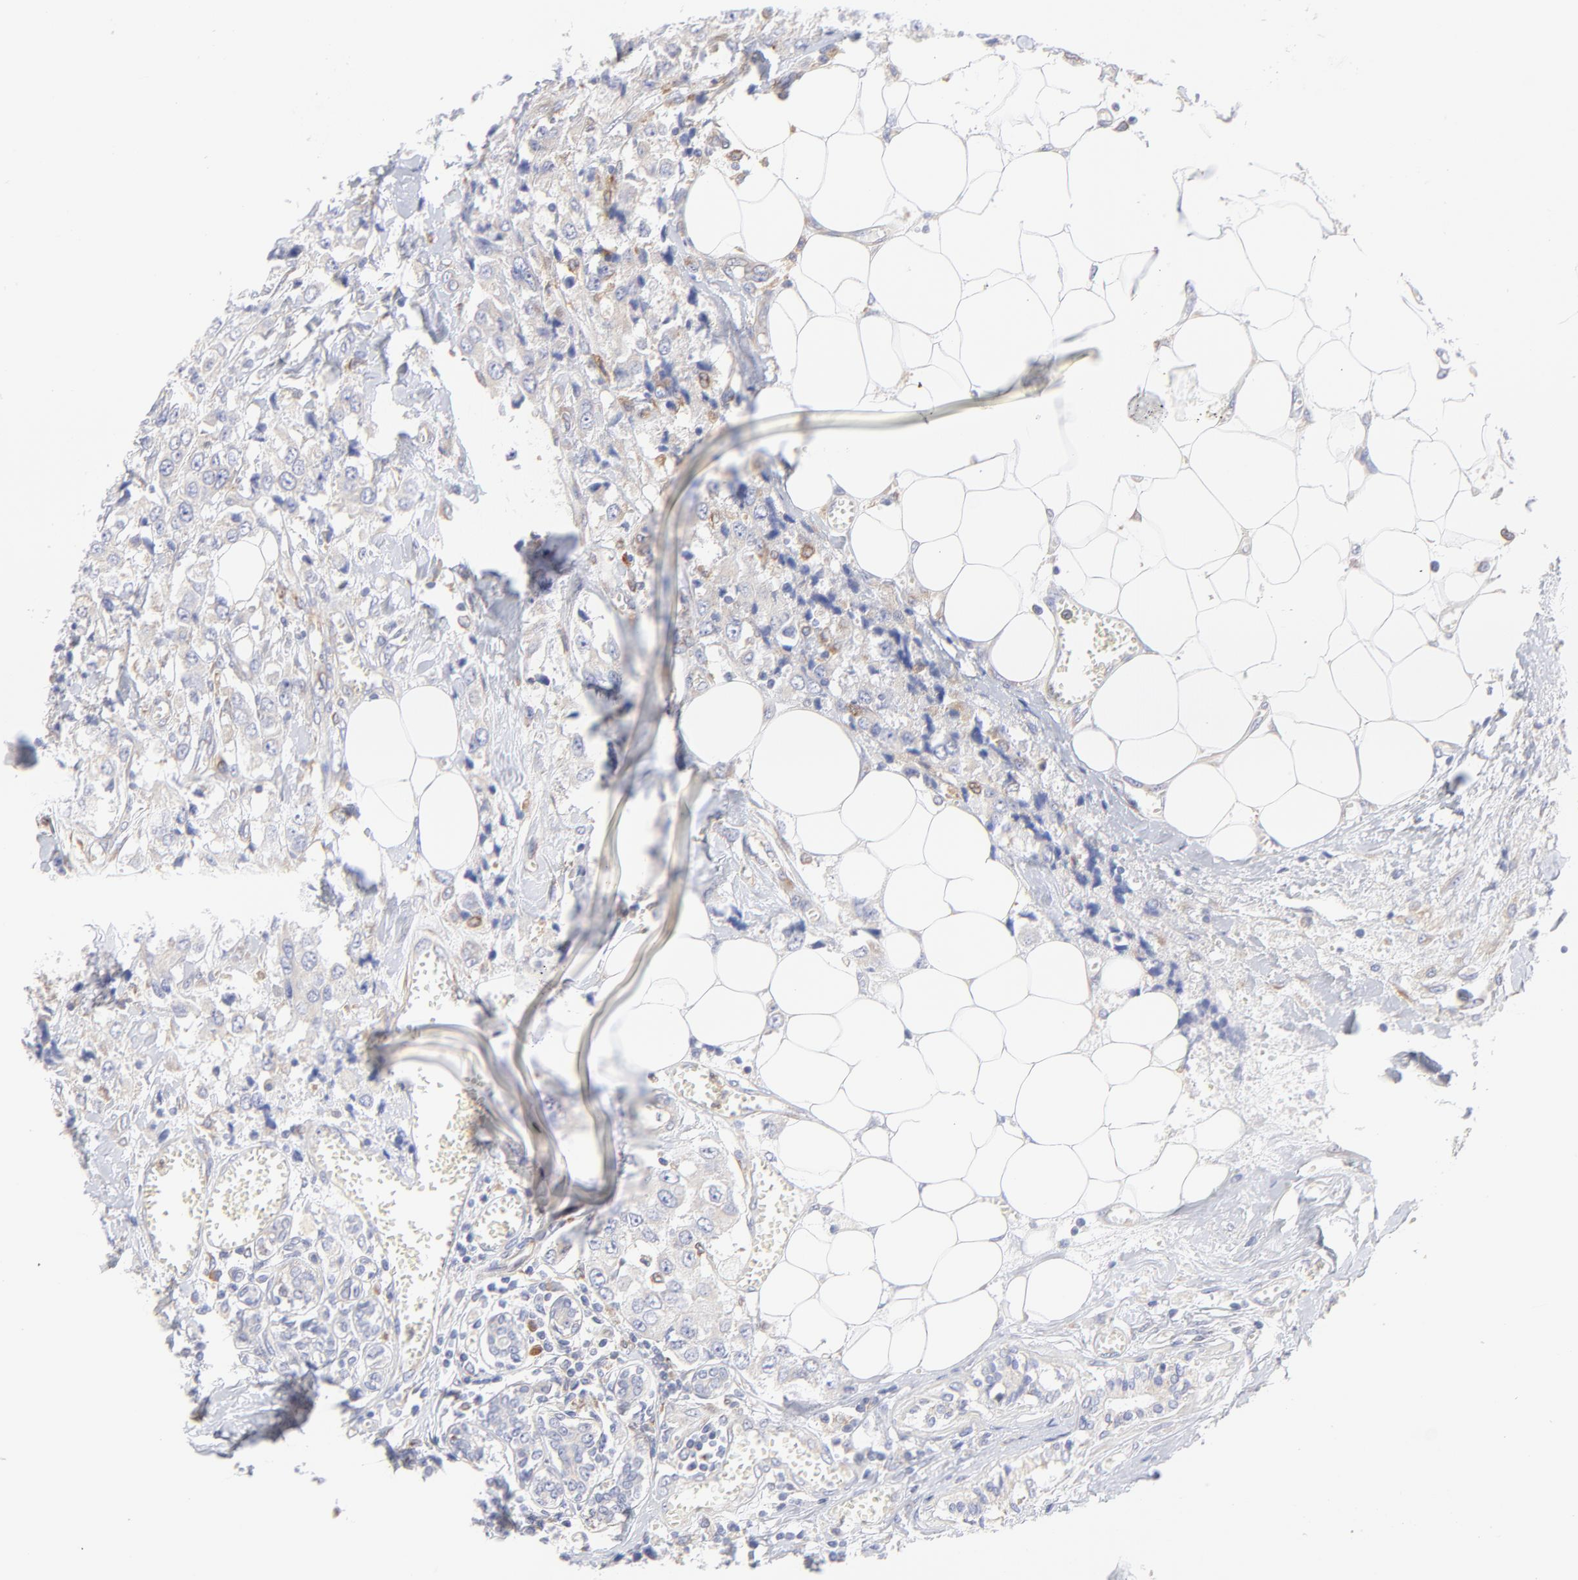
{"staining": {"intensity": "weak", "quantity": "<25%", "location": "cytoplasmic/membranous"}, "tissue": "breast cancer", "cell_type": "Tumor cells", "image_type": "cancer", "snomed": [{"axis": "morphology", "description": "Duct carcinoma"}, {"axis": "topography", "description": "Breast"}], "caption": "Protein analysis of breast cancer (invasive ductal carcinoma) reveals no significant expression in tumor cells.", "gene": "MOSPD2", "patient": {"sex": "female", "age": 58}}